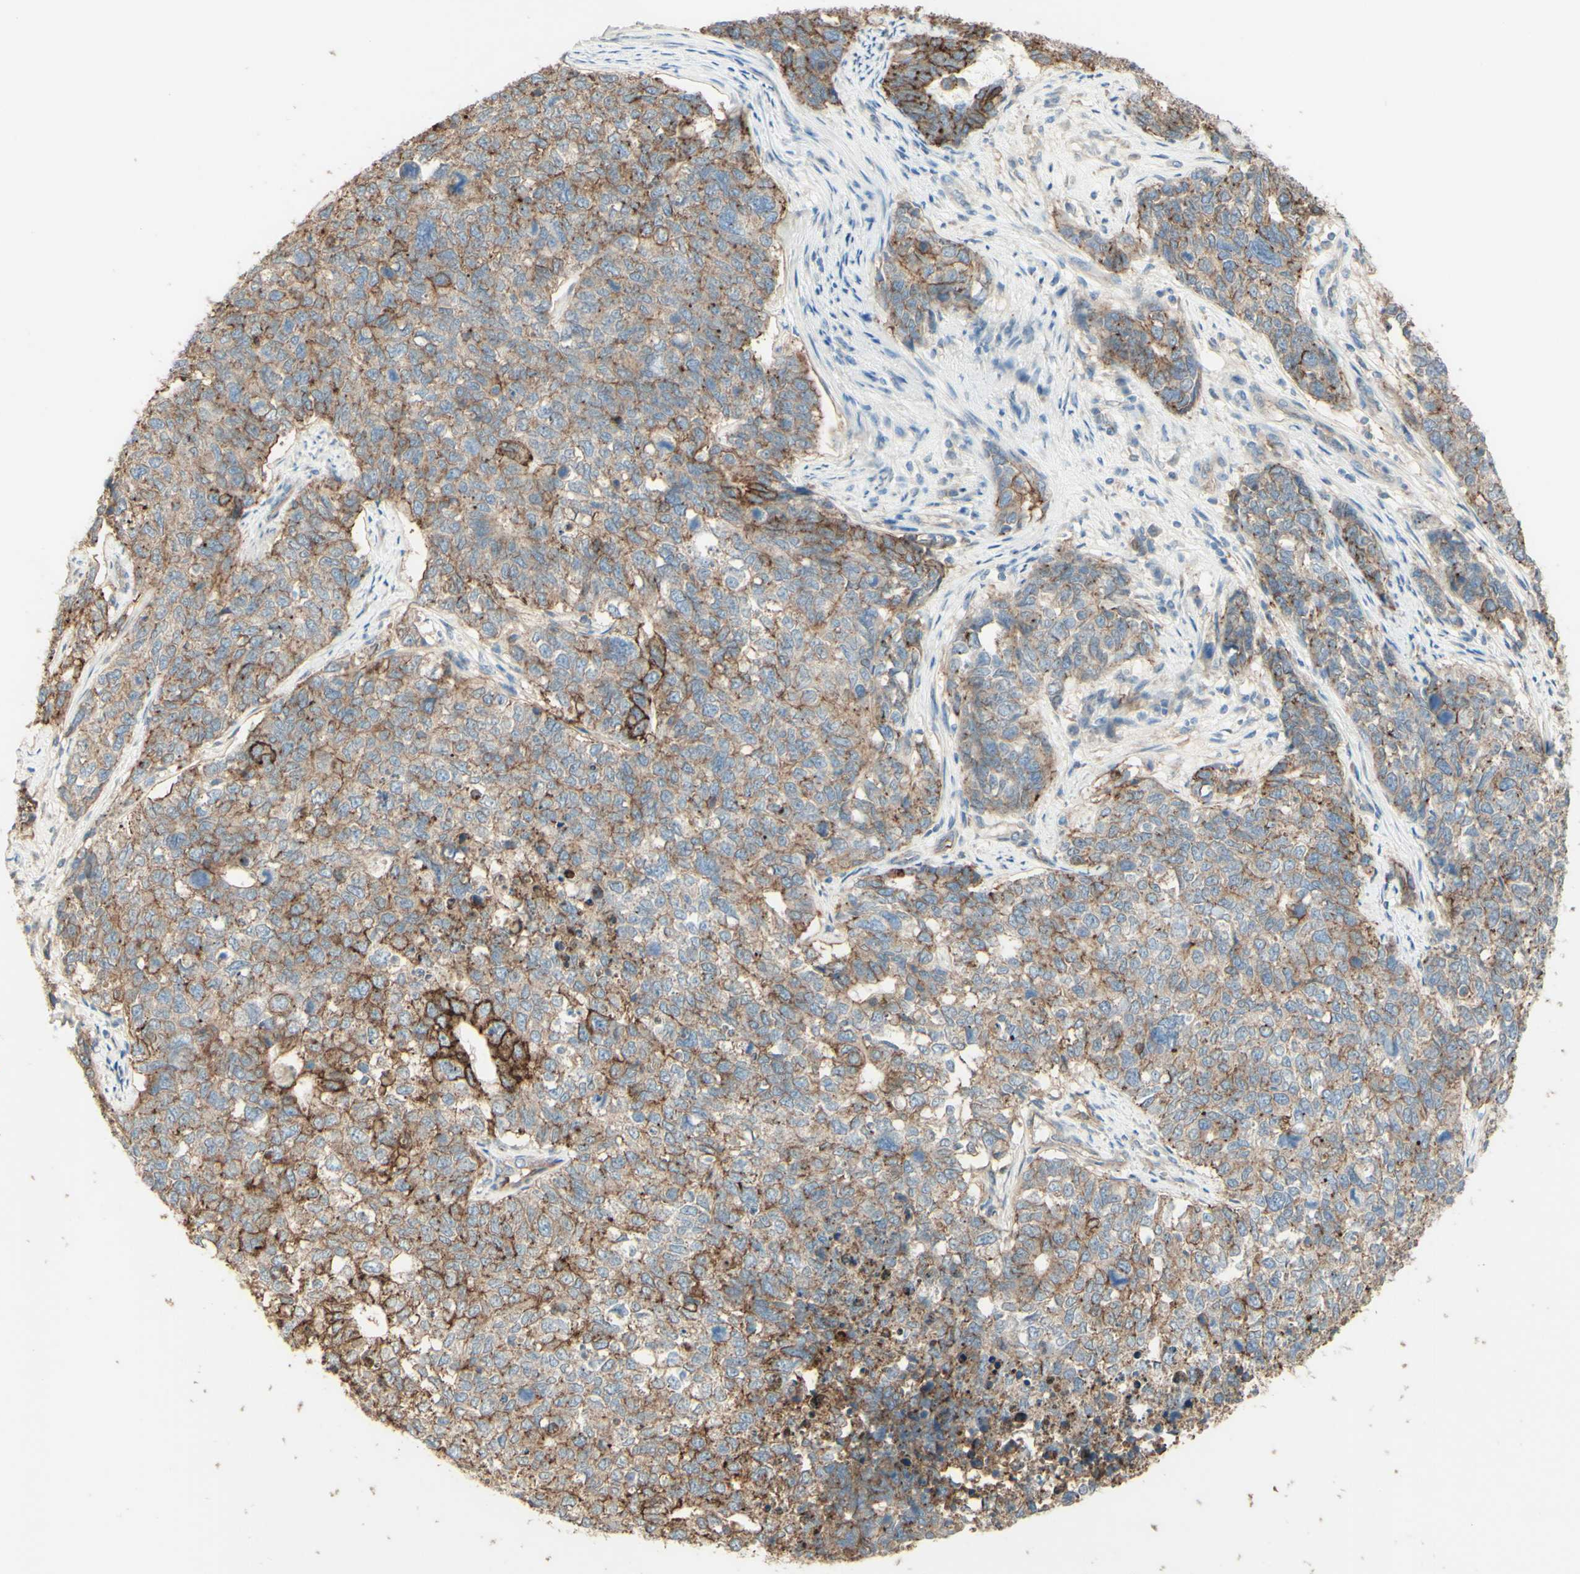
{"staining": {"intensity": "moderate", "quantity": ">75%", "location": "cytoplasmic/membranous"}, "tissue": "cervical cancer", "cell_type": "Tumor cells", "image_type": "cancer", "snomed": [{"axis": "morphology", "description": "Squamous cell carcinoma, NOS"}, {"axis": "topography", "description": "Cervix"}], "caption": "Immunohistochemical staining of human cervical squamous cell carcinoma shows moderate cytoplasmic/membranous protein staining in about >75% of tumor cells. The protein of interest is shown in brown color, while the nuclei are stained blue.", "gene": "RNF149", "patient": {"sex": "female", "age": 63}}